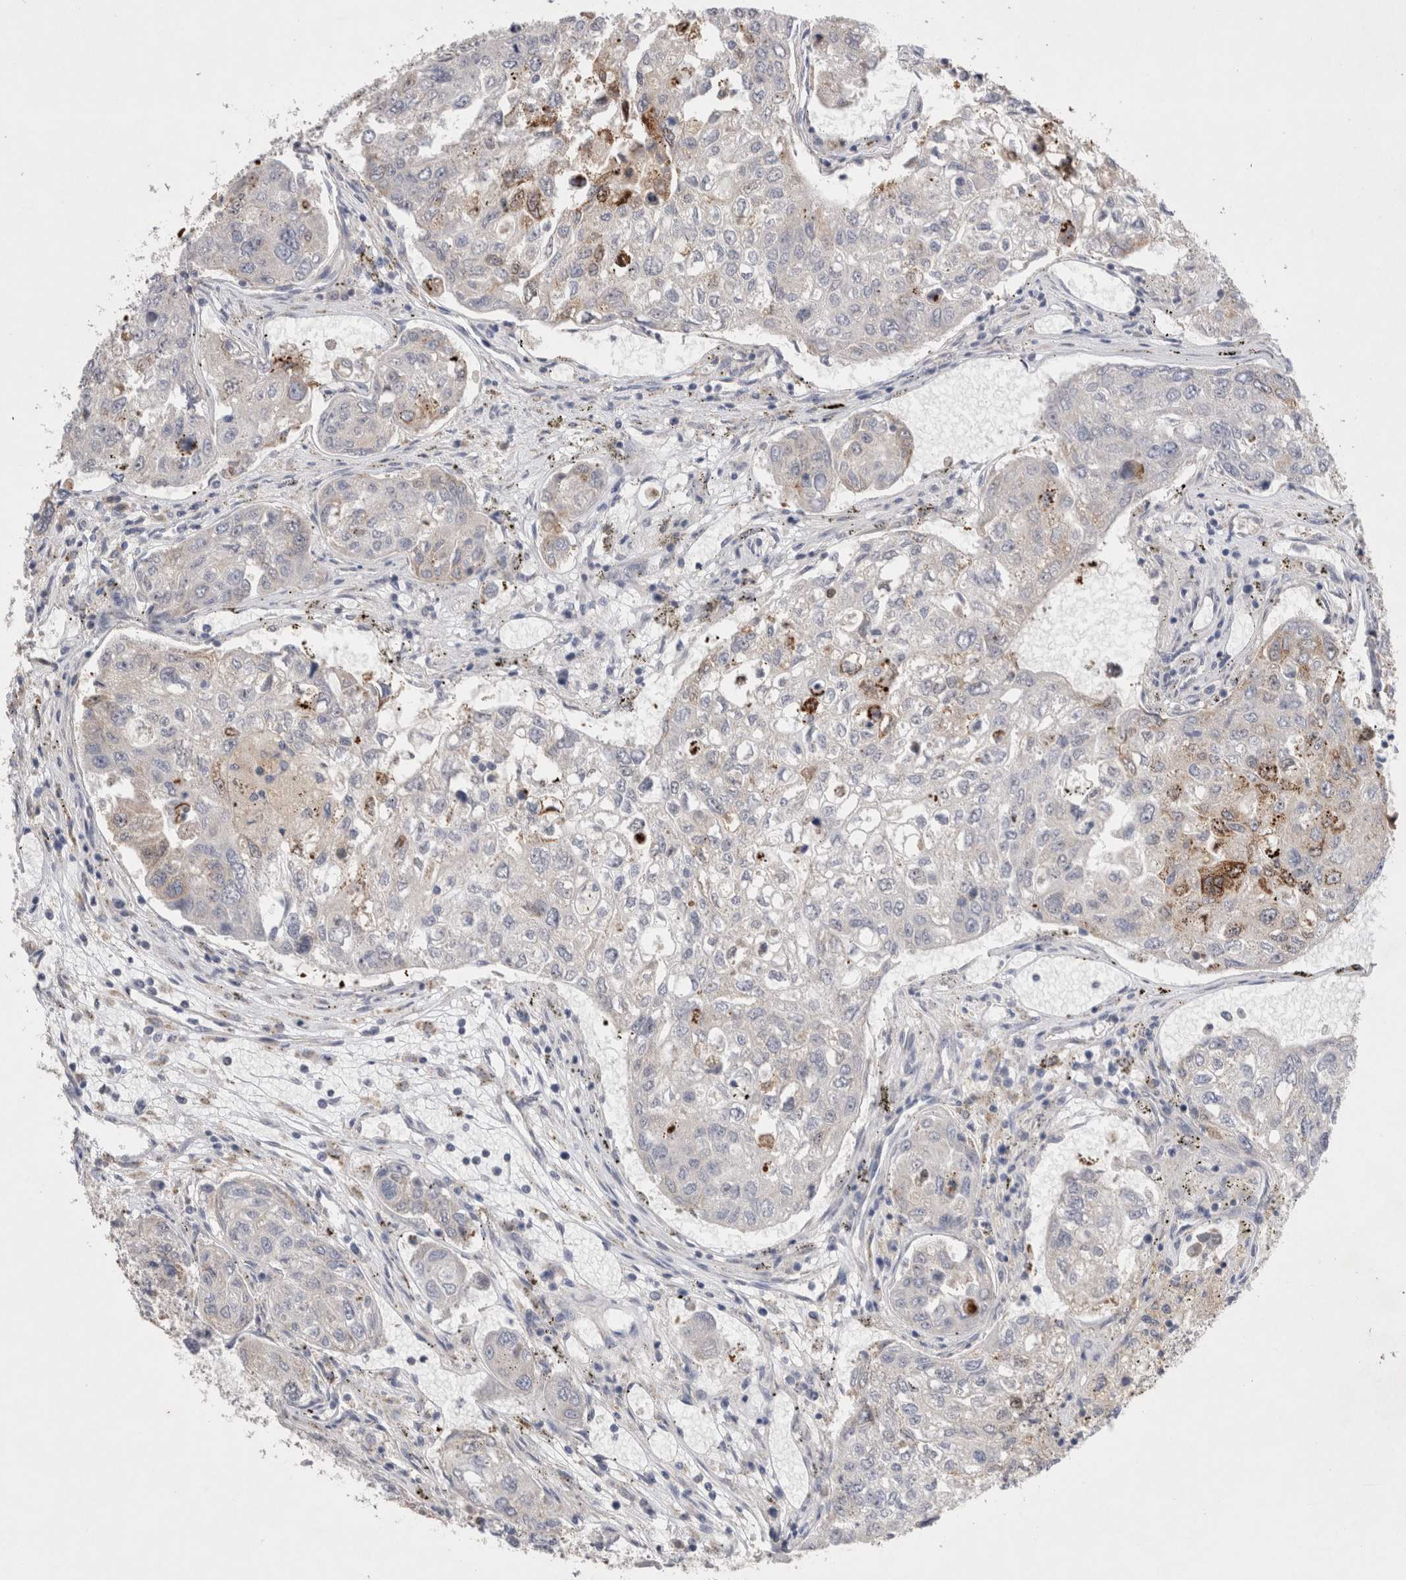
{"staining": {"intensity": "weak", "quantity": "<25%", "location": "cytoplasmic/membranous"}, "tissue": "urothelial cancer", "cell_type": "Tumor cells", "image_type": "cancer", "snomed": [{"axis": "morphology", "description": "Urothelial carcinoma, High grade"}, {"axis": "topography", "description": "Lymph node"}, {"axis": "topography", "description": "Urinary bladder"}], "caption": "A high-resolution image shows immunohistochemistry staining of high-grade urothelial carcinoma, which shows no significant expression in tumor cells.", "gene": "TBC1D16", "patient": {"sex": "male", "age": 51}}